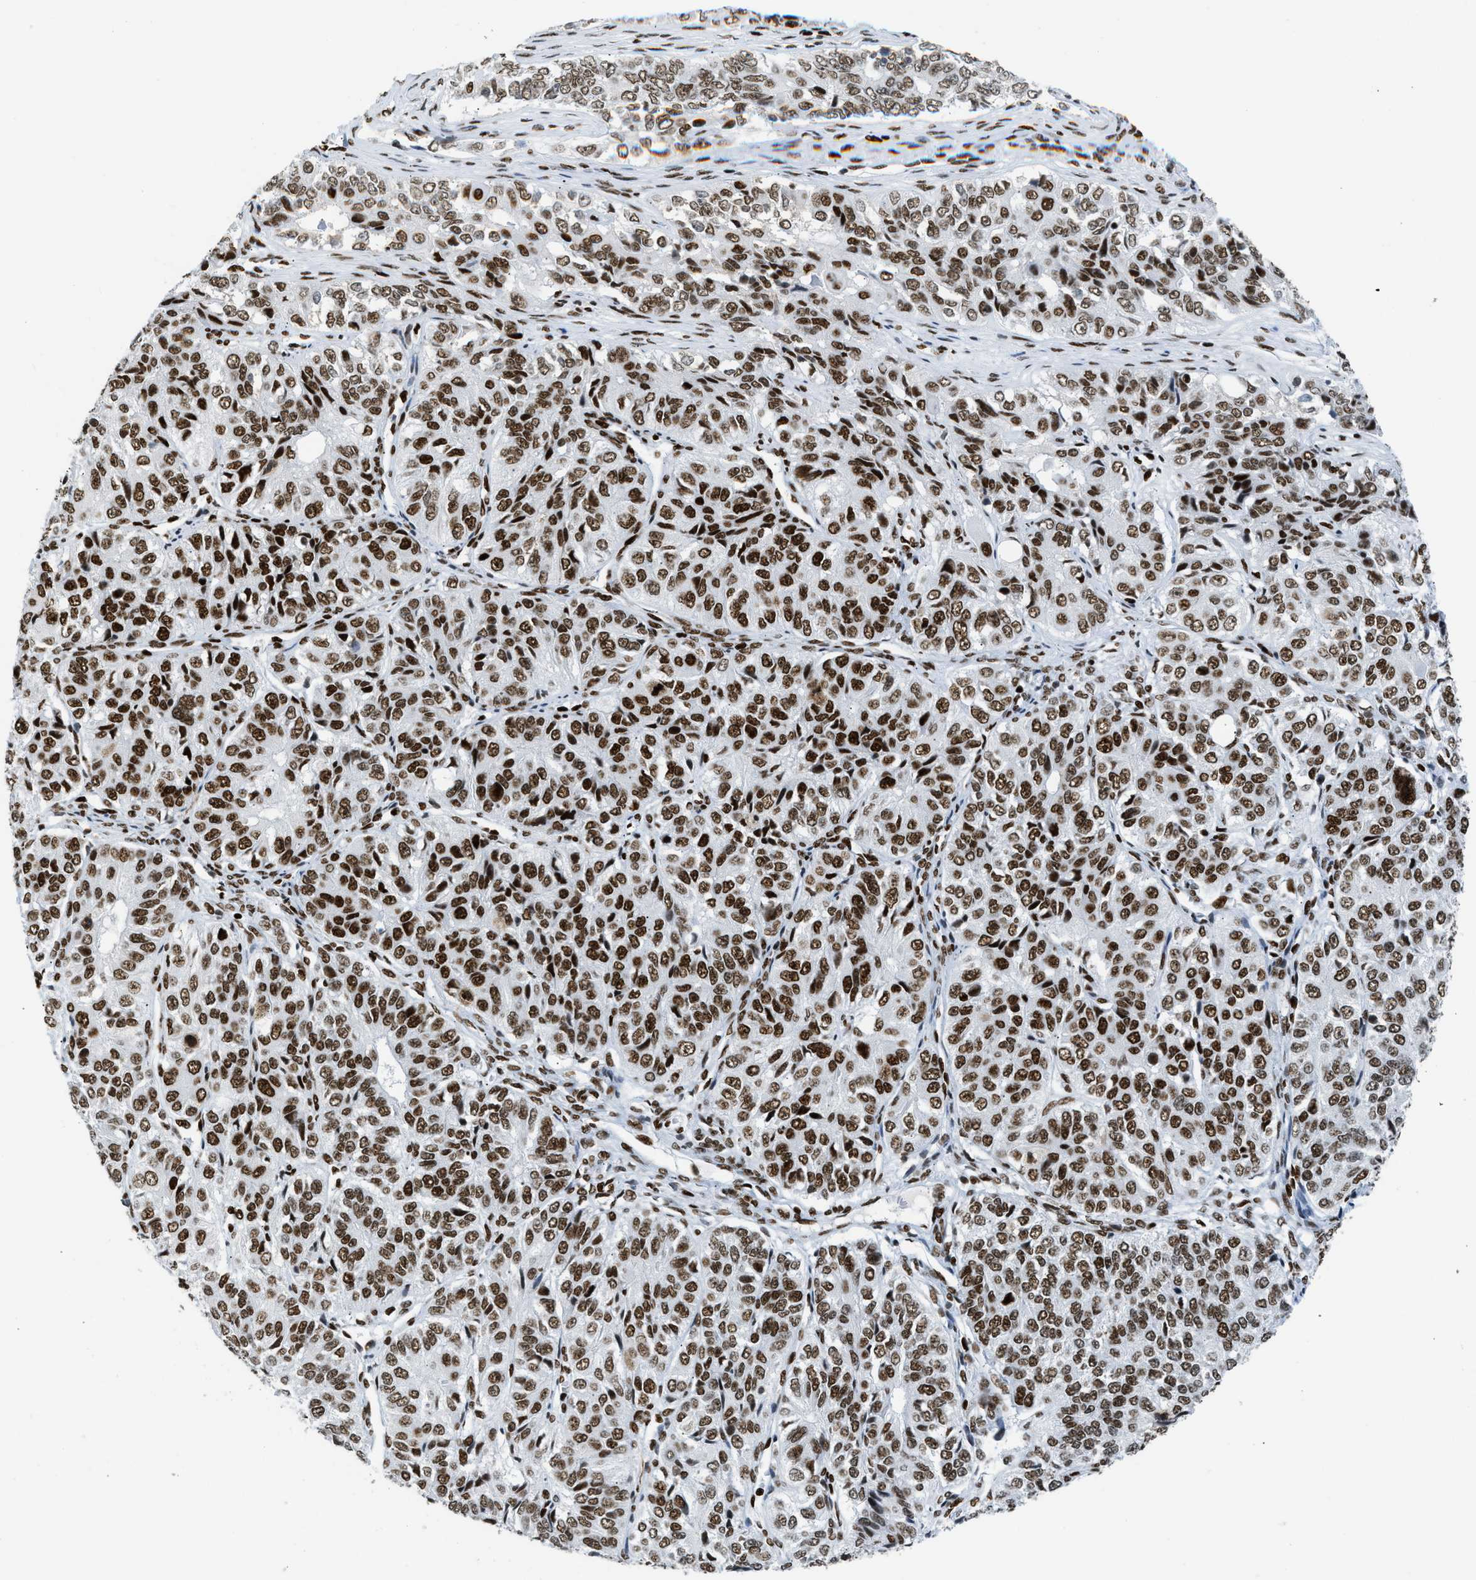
{"staining": {"intensity": "strong", "quantity": ">75%", "location": "nuclear"}, "tissue": "ovarian cancer", "cell_type": "Tumor cells", "image_type": "cancer", "snomed": [{"axis": "morphology", "description": "Carcinoma, endometroid"}, {"axis": "topography", "description": "Ovary"}], "caption": "A high-resolution micrograph shows IHC staining of endometroid carcinoma (ovarian), which demonstrates strong nuclear positivity in approximately >75% of tumor cells. Nuclei are stained in blue.", "gene": "PIF1", "patient": {"sex": "female", "age": 51}}